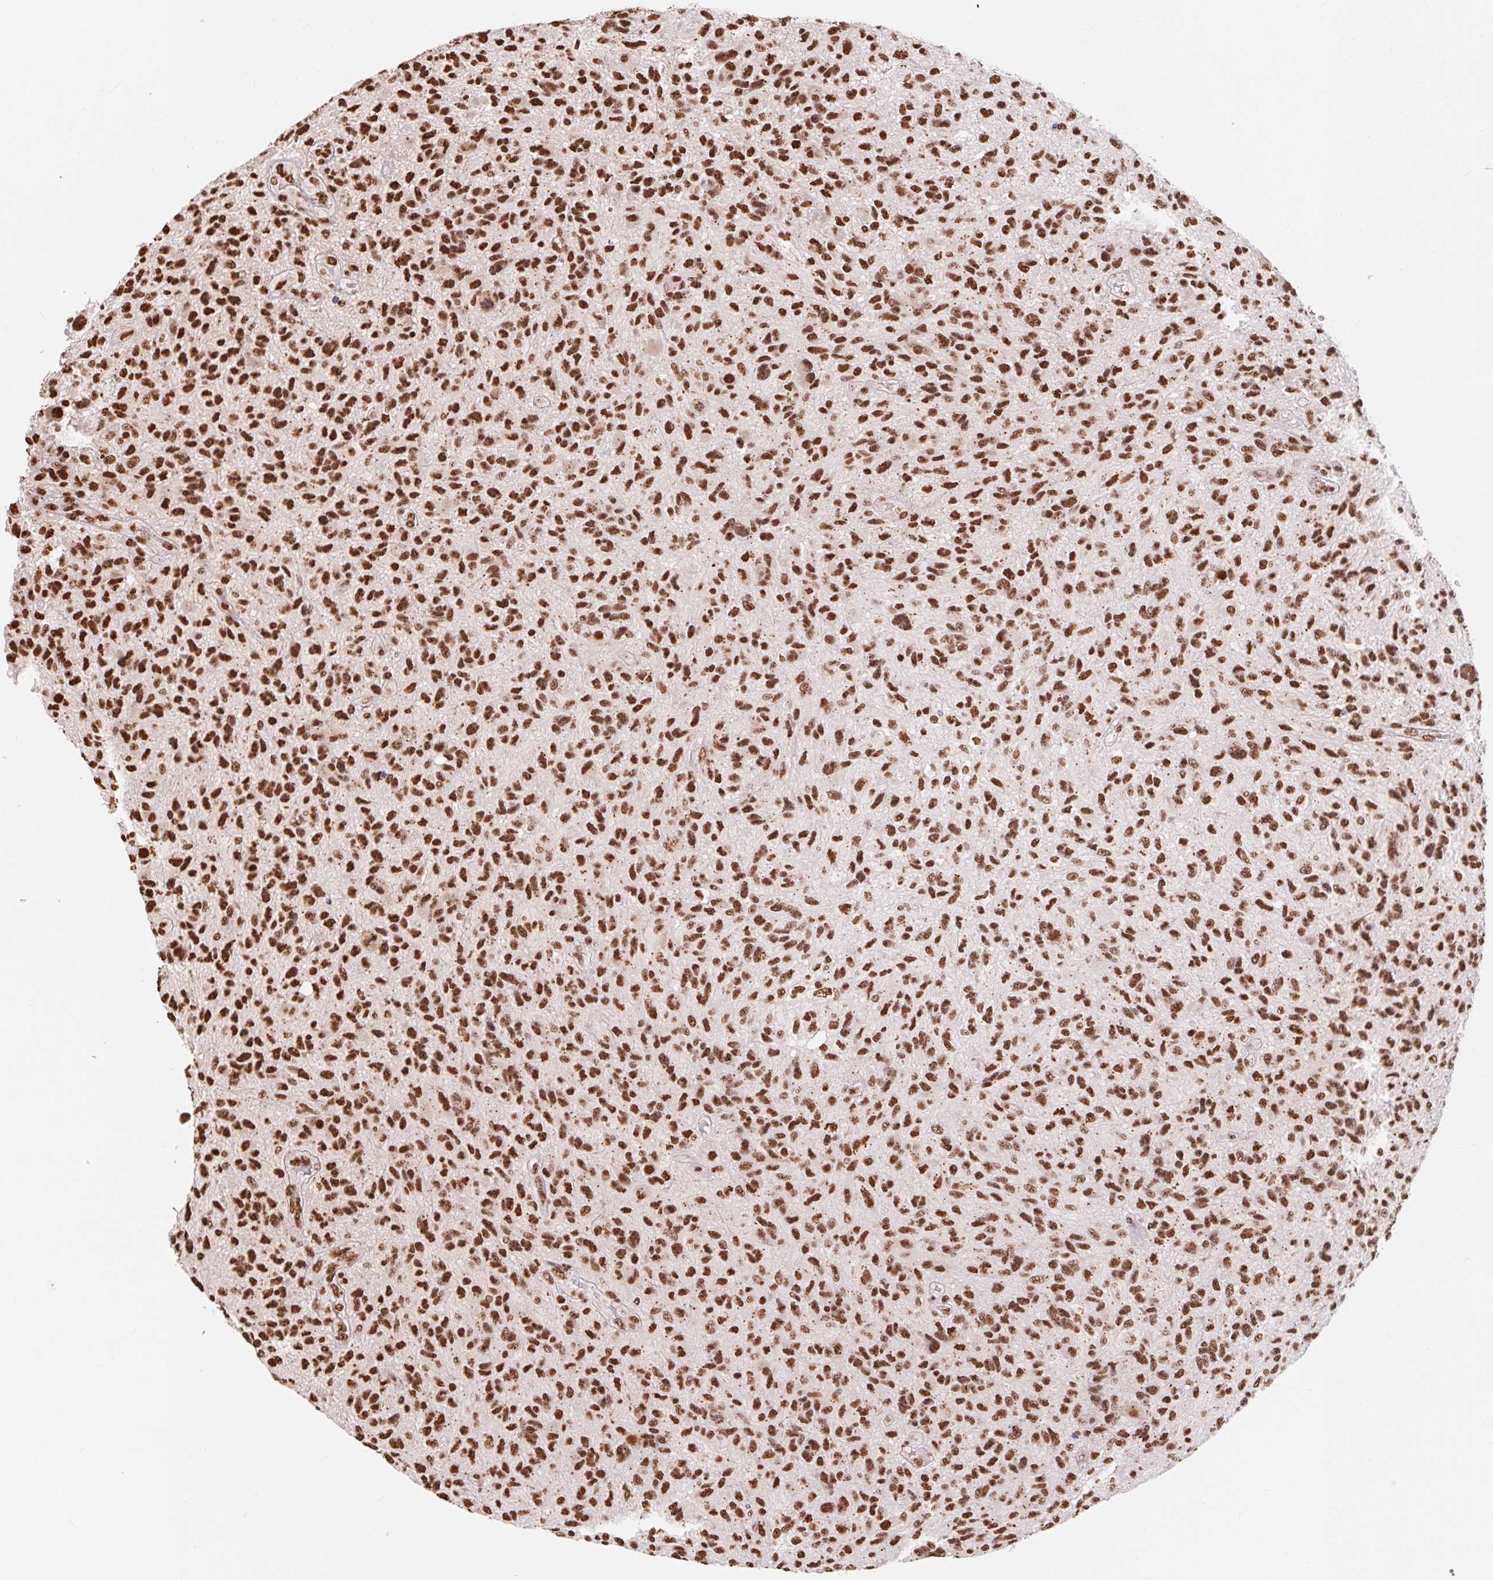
{"staining": {"intensity": "strong", "quantity": ">75%", "location": "nuclear"}, "tissue": "glioma", "cell_type": "Tumor cells", "image_type": "cancer", "snomed": [{"axis": "morphology", "description": "Glioma, malignant, High grade"}, {"axis": "topography", "description": "Brain"}], "caption": "Protein staining by IHC shows strong nuclear expression in about >75% of tumor cells in glioma.", "gene": "BICRA", "patient": {"sex": "male", "age": 47}}